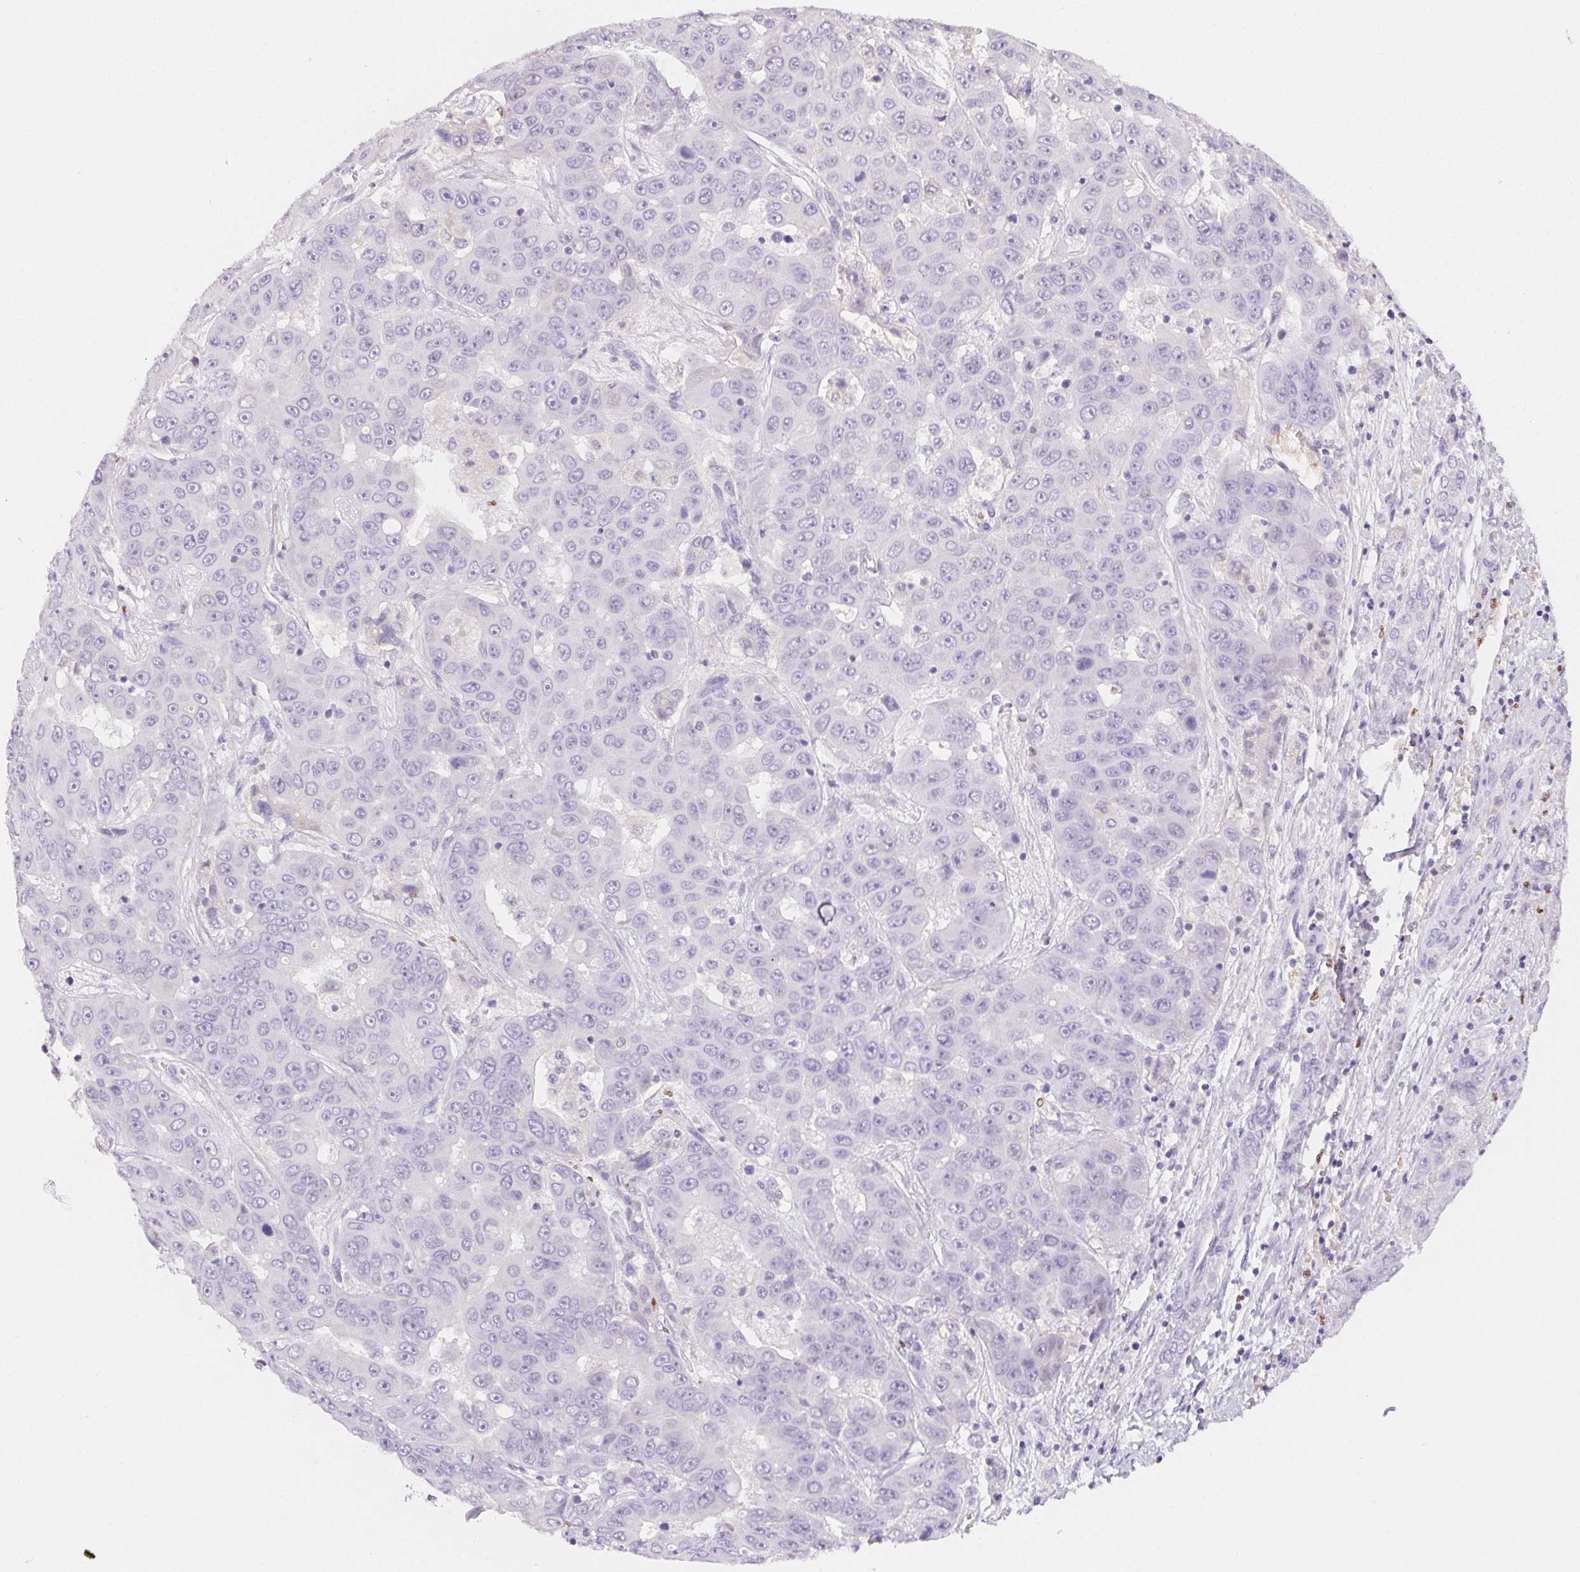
{"staining": {"intensity": "negative", "quantity": "none", "location": "none"}, "tissue": "liver cancer", "cell_type": "Tumor cells", "image_type": "cancer", "snomed": [{"axis": "morphology", "description": "Cholangiocarcinoma"}, {"axis": "topography", "description": "Liver"}], "caption": "Tumor cells are negative for protein expression in human liver cancer (cholangiocarcinoma). (Stains: DAB (3,3'-diaminobenzidine) IHC with hematoxylin counter stain, Microscopy: brightfield microscopy at high magnification).", "gene": "PADI4", "patient": {"sex": "female", "age": 52}}